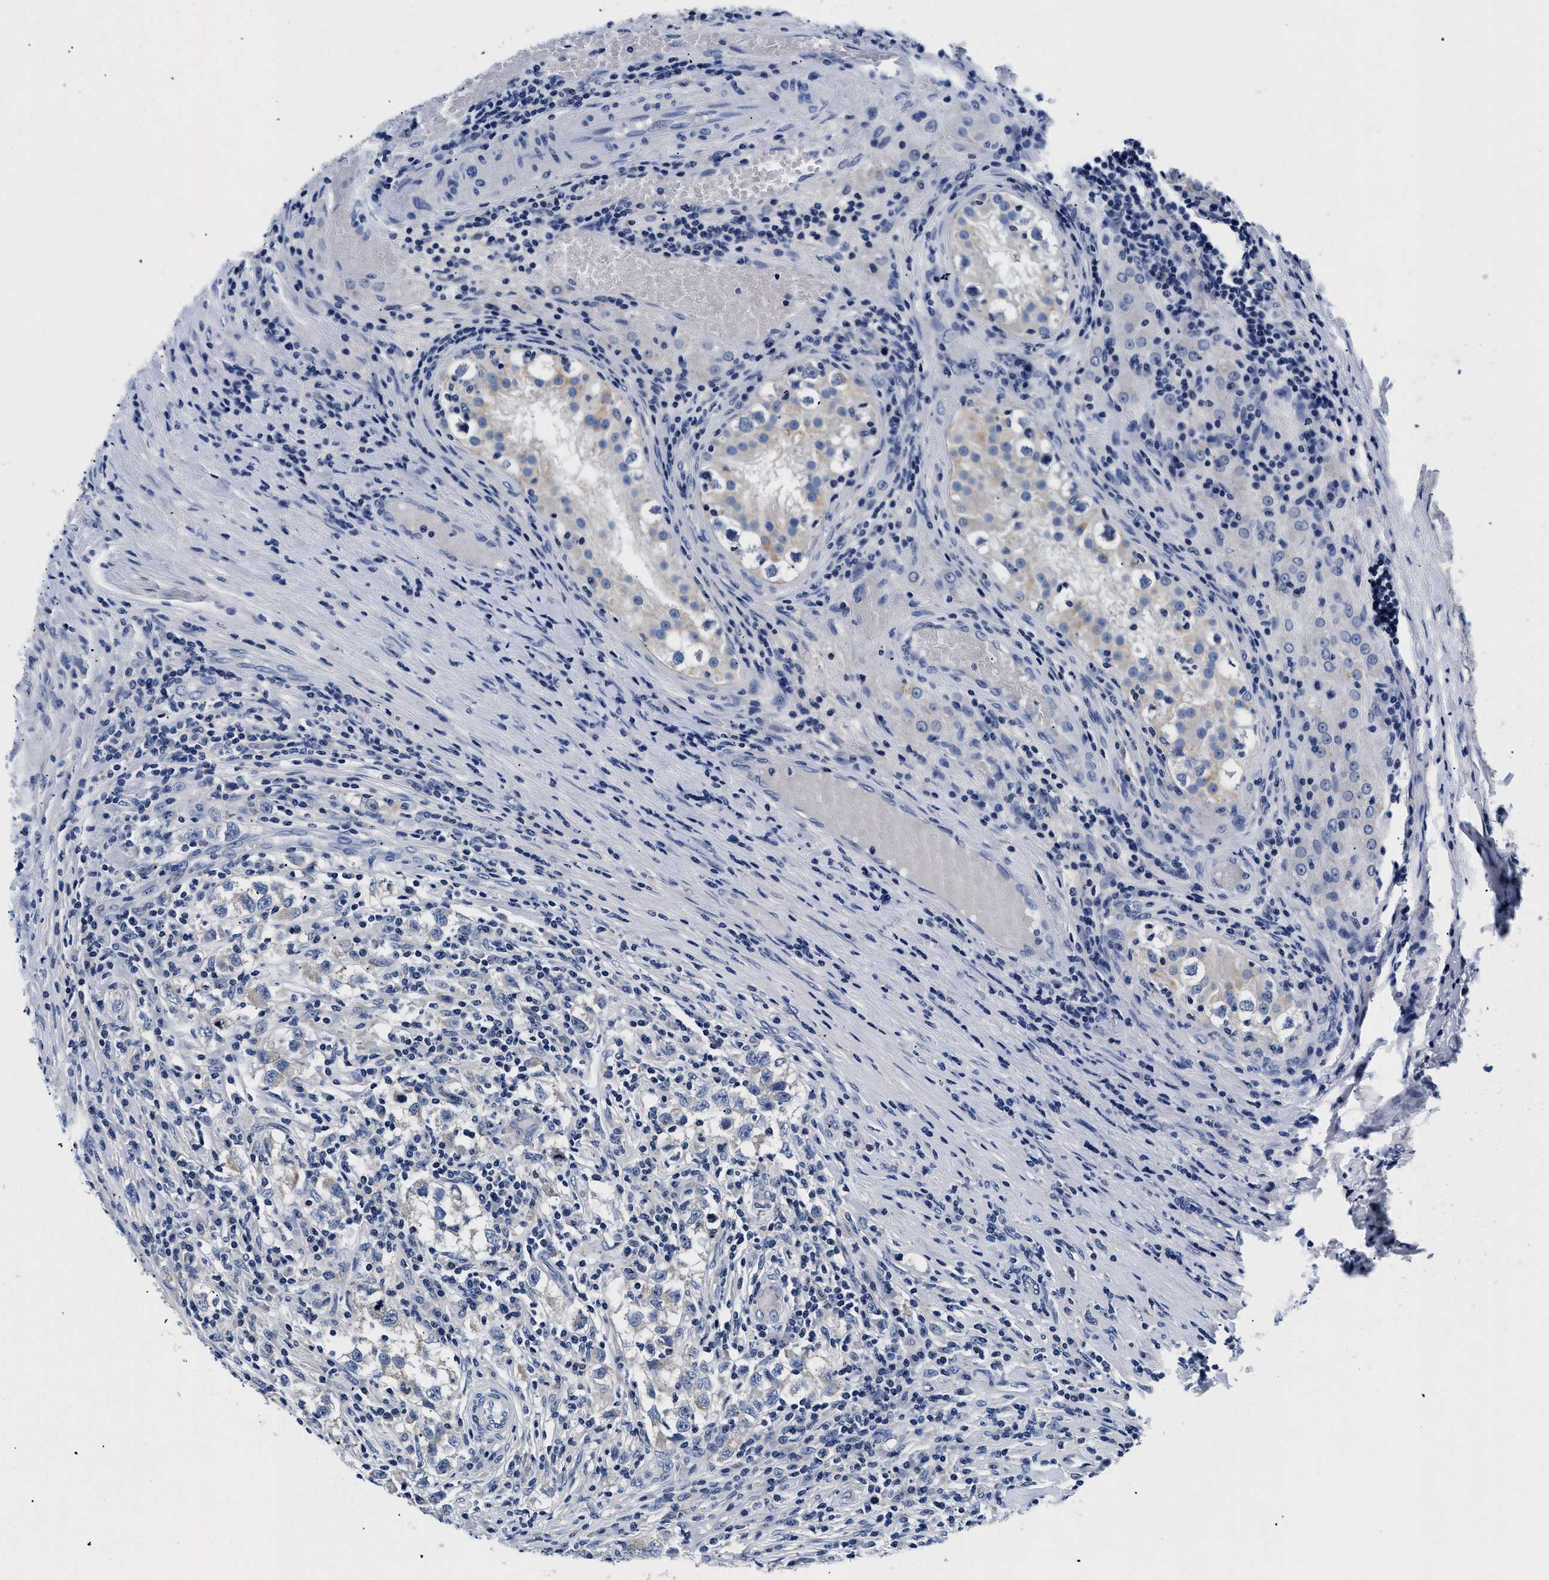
{"staining": {"intensity": "negative", "quantity": "none", "location": "none"}, "tissue": "testis cancer", "cell_type": "Tumor cells", "image_type": "cancer", "snomed": [{"axis": "morphology", "description": "Carcinoma, Embryonal, NOS"}, {"axis": "topography", "description": "Testis"}], "caption": "The image shows no significant staining in tumor cells of embryonal carcinoma (testis).", "gene": "MEA1", "patient": {"sex": "male", "age": 21}}